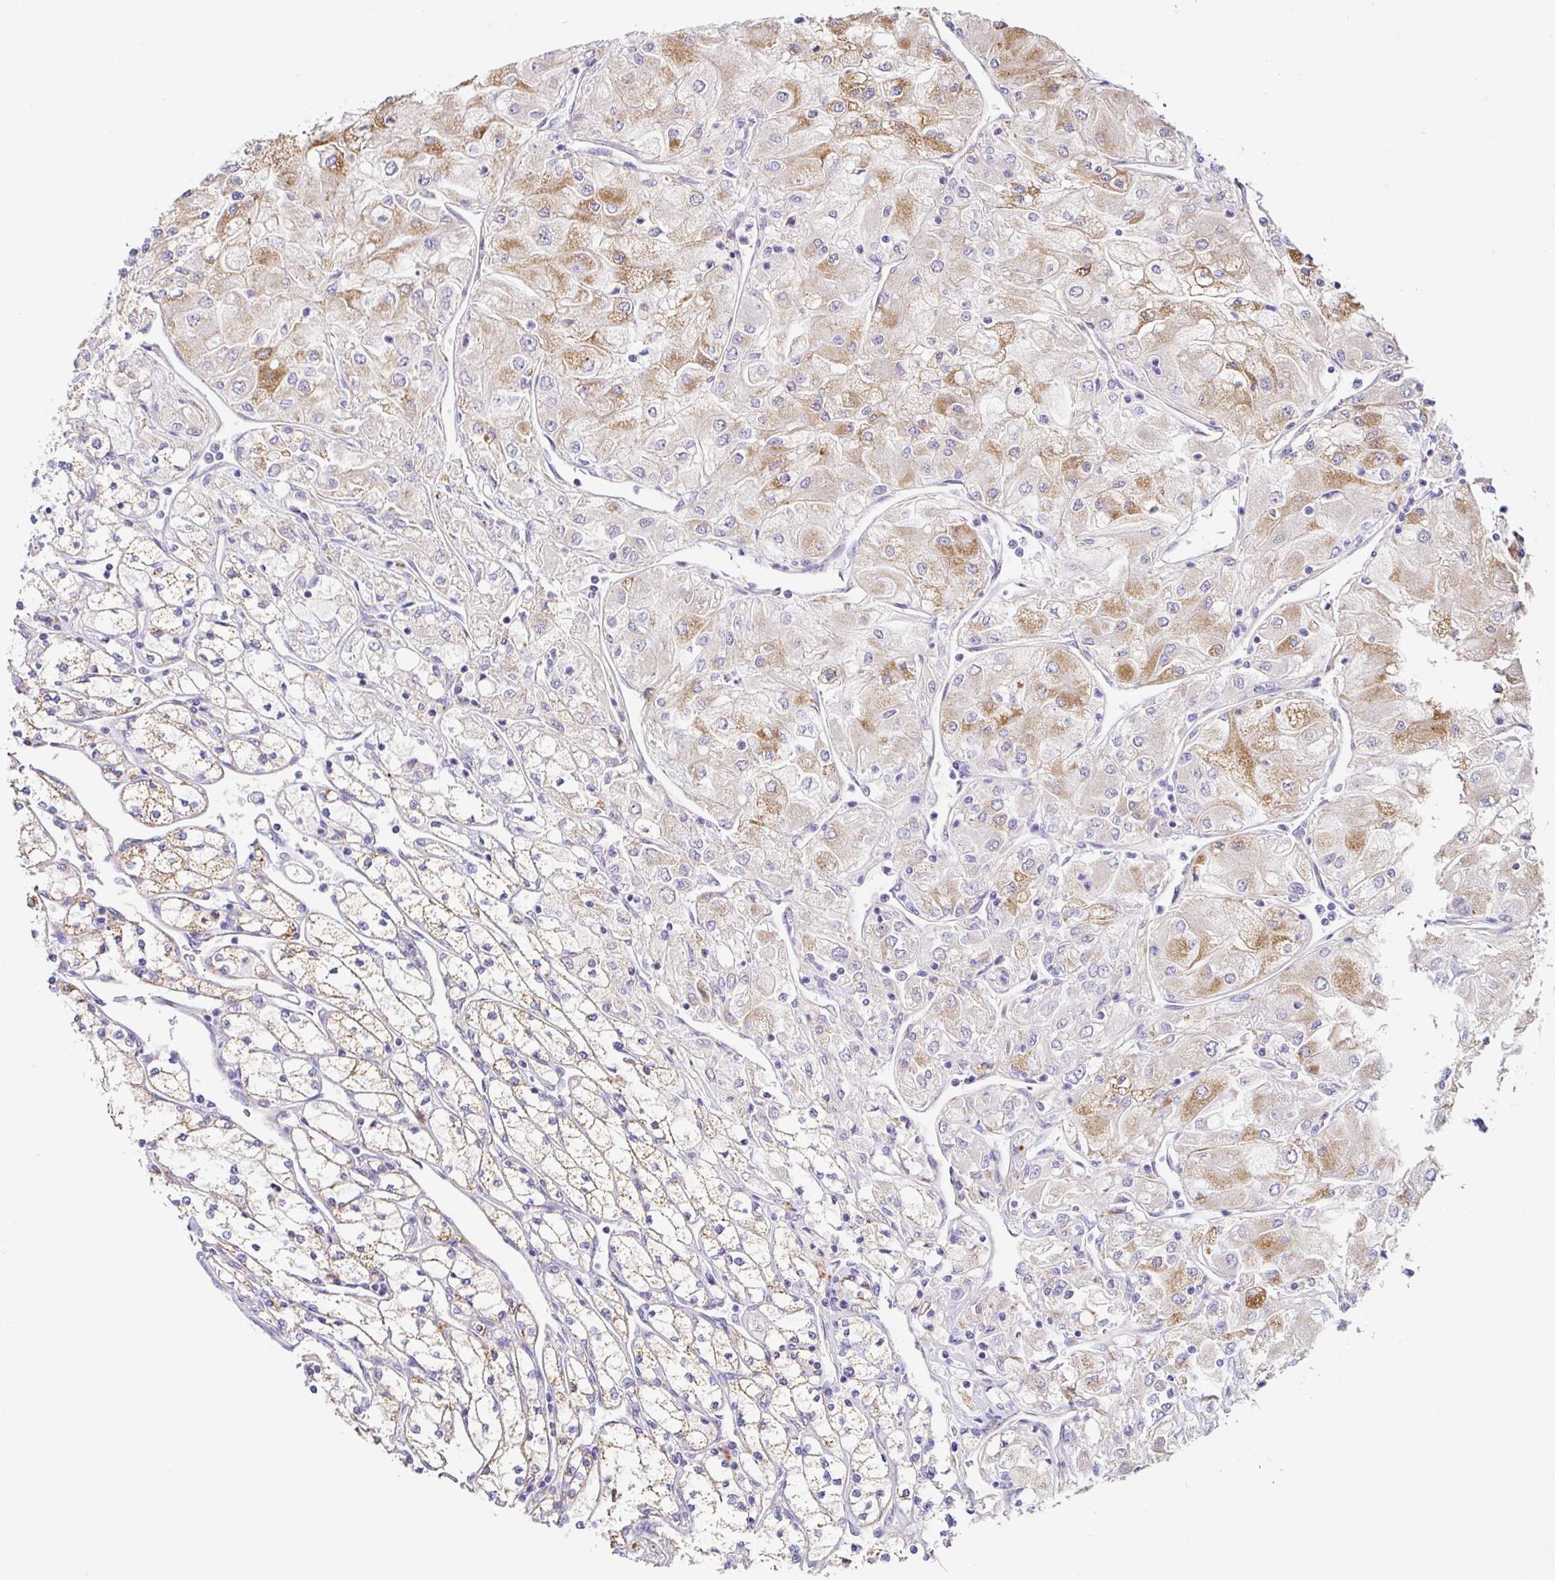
{"staining": {"intensity": "moderate", "quantity": "25%-75%", "location": "cytoplasmic/membranous"}, "tissue": "renal cancer", "cell_type": "Tumor cells", "image_type": "cancer", "snomed": [{"axis": "morphology", "description": "Adenocarcinoma, NOS"}, {"axis": "topography", "description": "Kidney"}], "caption": "A micrograph of human renal adenocarcinoma stained for a protein demonstrates moderate cytoplasmic/membranous brown staining in tumor cells.", "gene": "DKK4", "patient": {"sex": "male", "age": 80}}